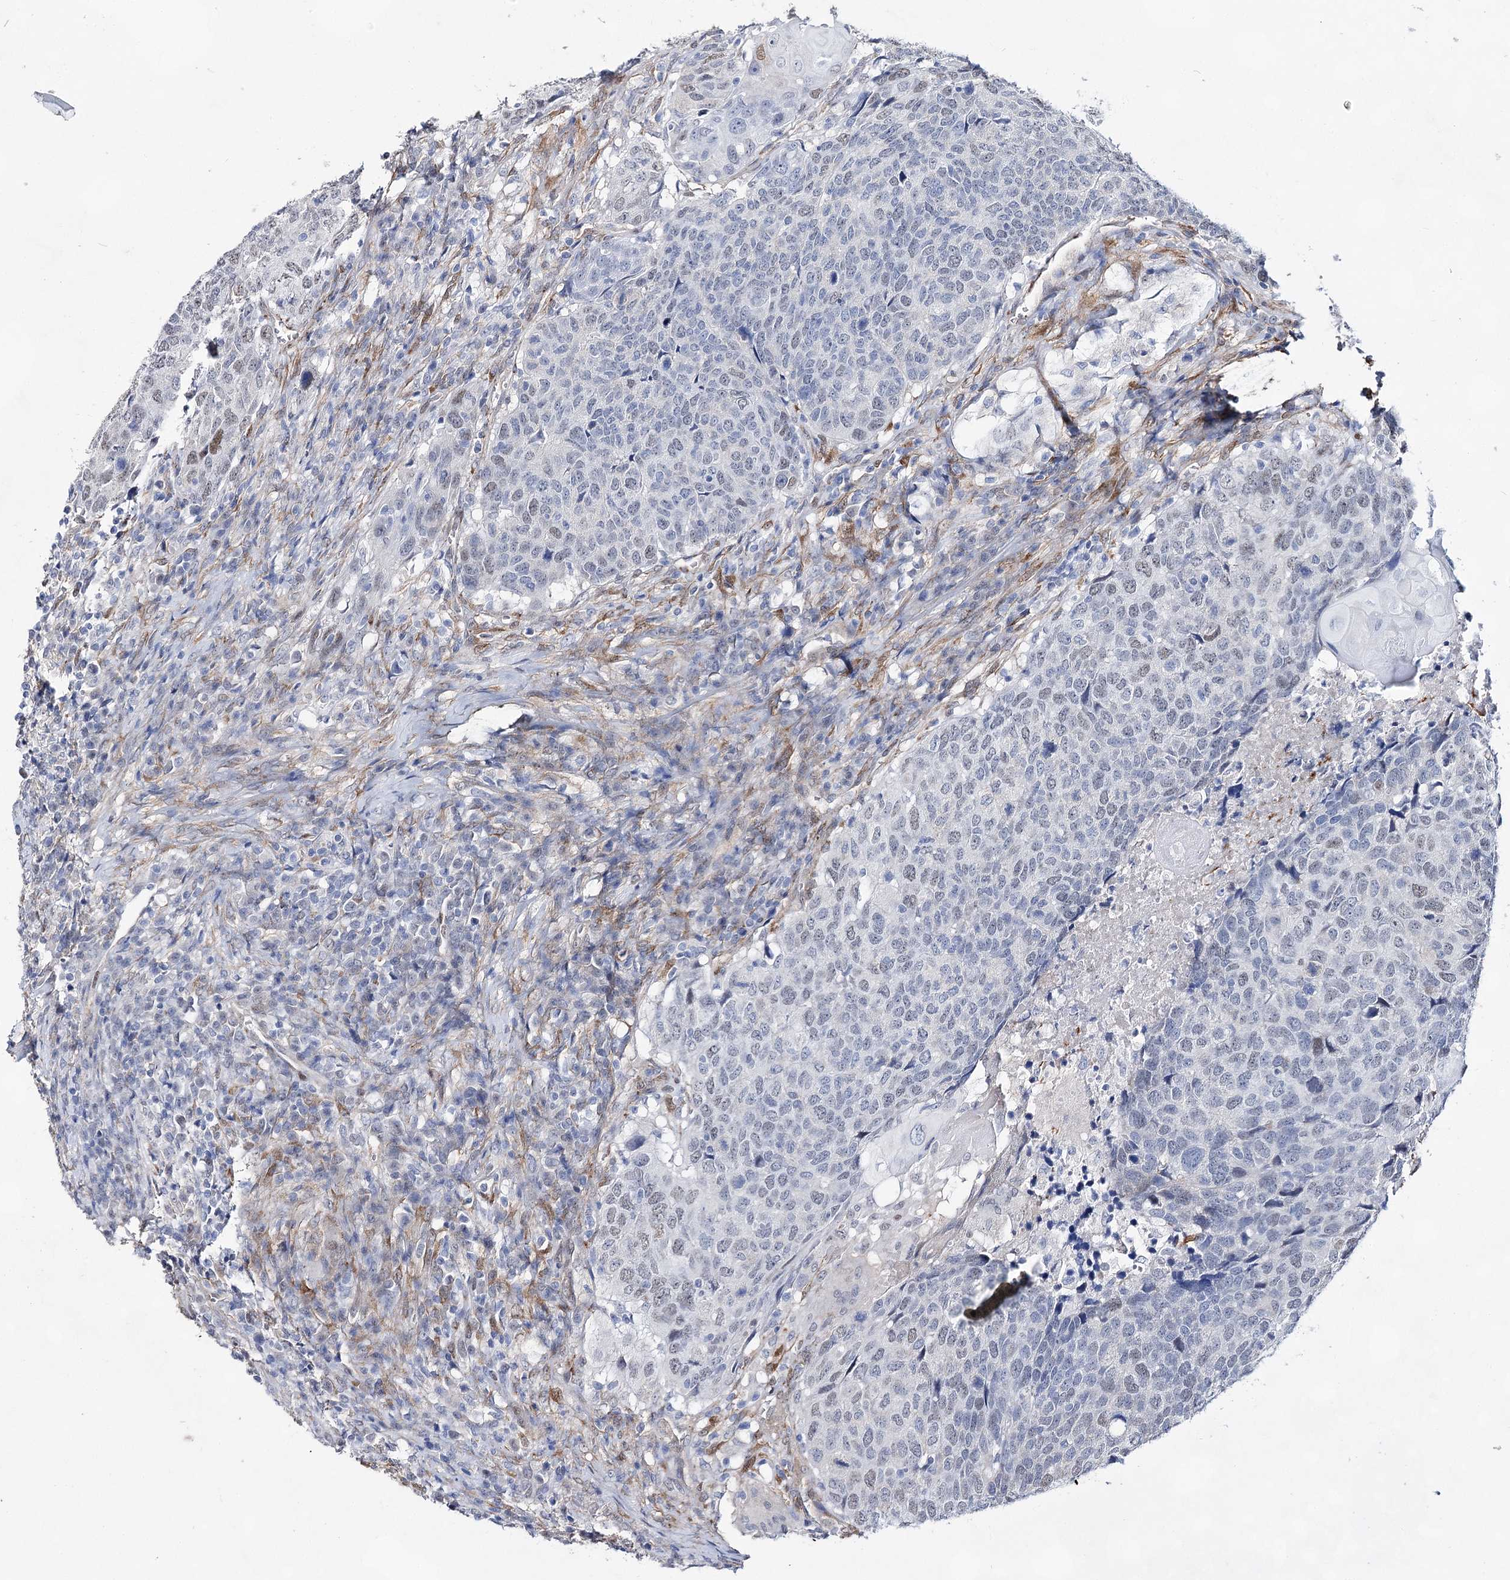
{"staining": {"intensity": "weak", "quantity": "<25%", "location": "nuclear"}, "tissue": "head and neck cancer", "cell_type": "Tumor cells", "image_type": "cancer", "snomed": [{"axis": "morphology", "description": "Squamous cell carcinoma, NOS"}, {"axis": "topography", "description": "Head-Neck"}], "caption": "Tumor cells show no significant protein staining in squamous cell carcinoma (head and neck).", "gene": "UGDH", "patient": {"sex": "male", "age": 66}}